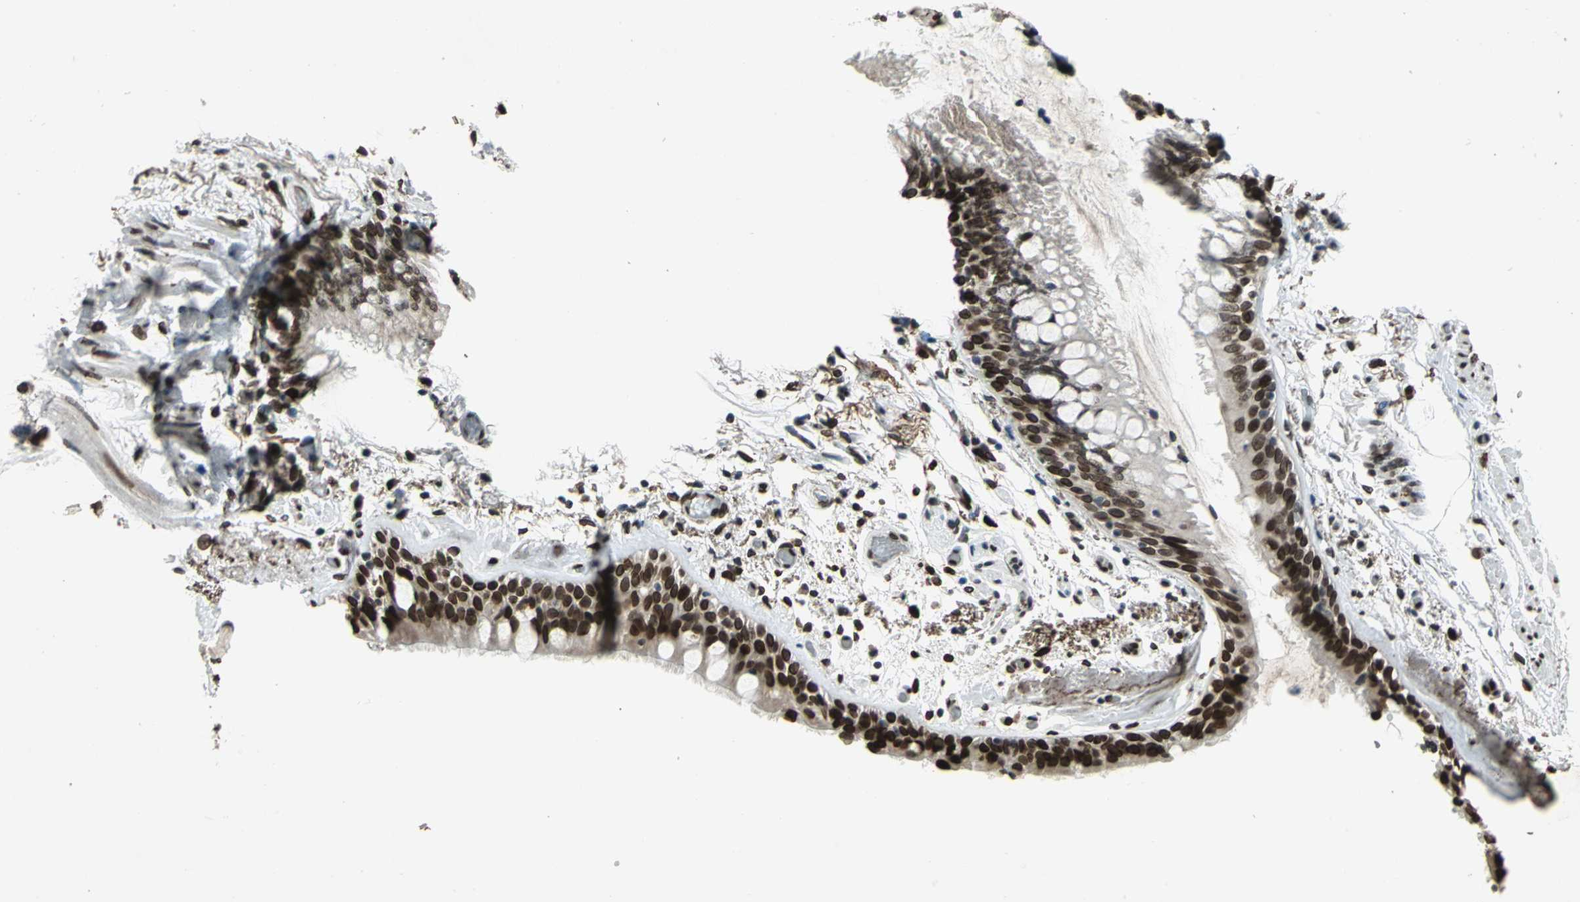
{"staining": {"intensity": "strong", "quantity": ">75%", "location": "nuclear"}, "tissue": "bronchus", "cell_type": "Respiratory epithelial cells", "image_type": "normal", "snomed": [{"axis": "morphology", "description": "Normal tissue, NOS"}, {"axis": "morphology", "description": "Adenocarcinoma, NOS"}, {"axis": "topography", "description": "Bronchus"}, {"axis": "topography", "description": "Lung"}], "caption": "Immunohistochemistry micrograph of benign bronchus stained for a protein (brown), which displays high levels of strong nuclear expression in approximately >75% of respiratory epithelial cells.", "gene": "ISY1", "patient": {"sex": "female", "age": 54}}